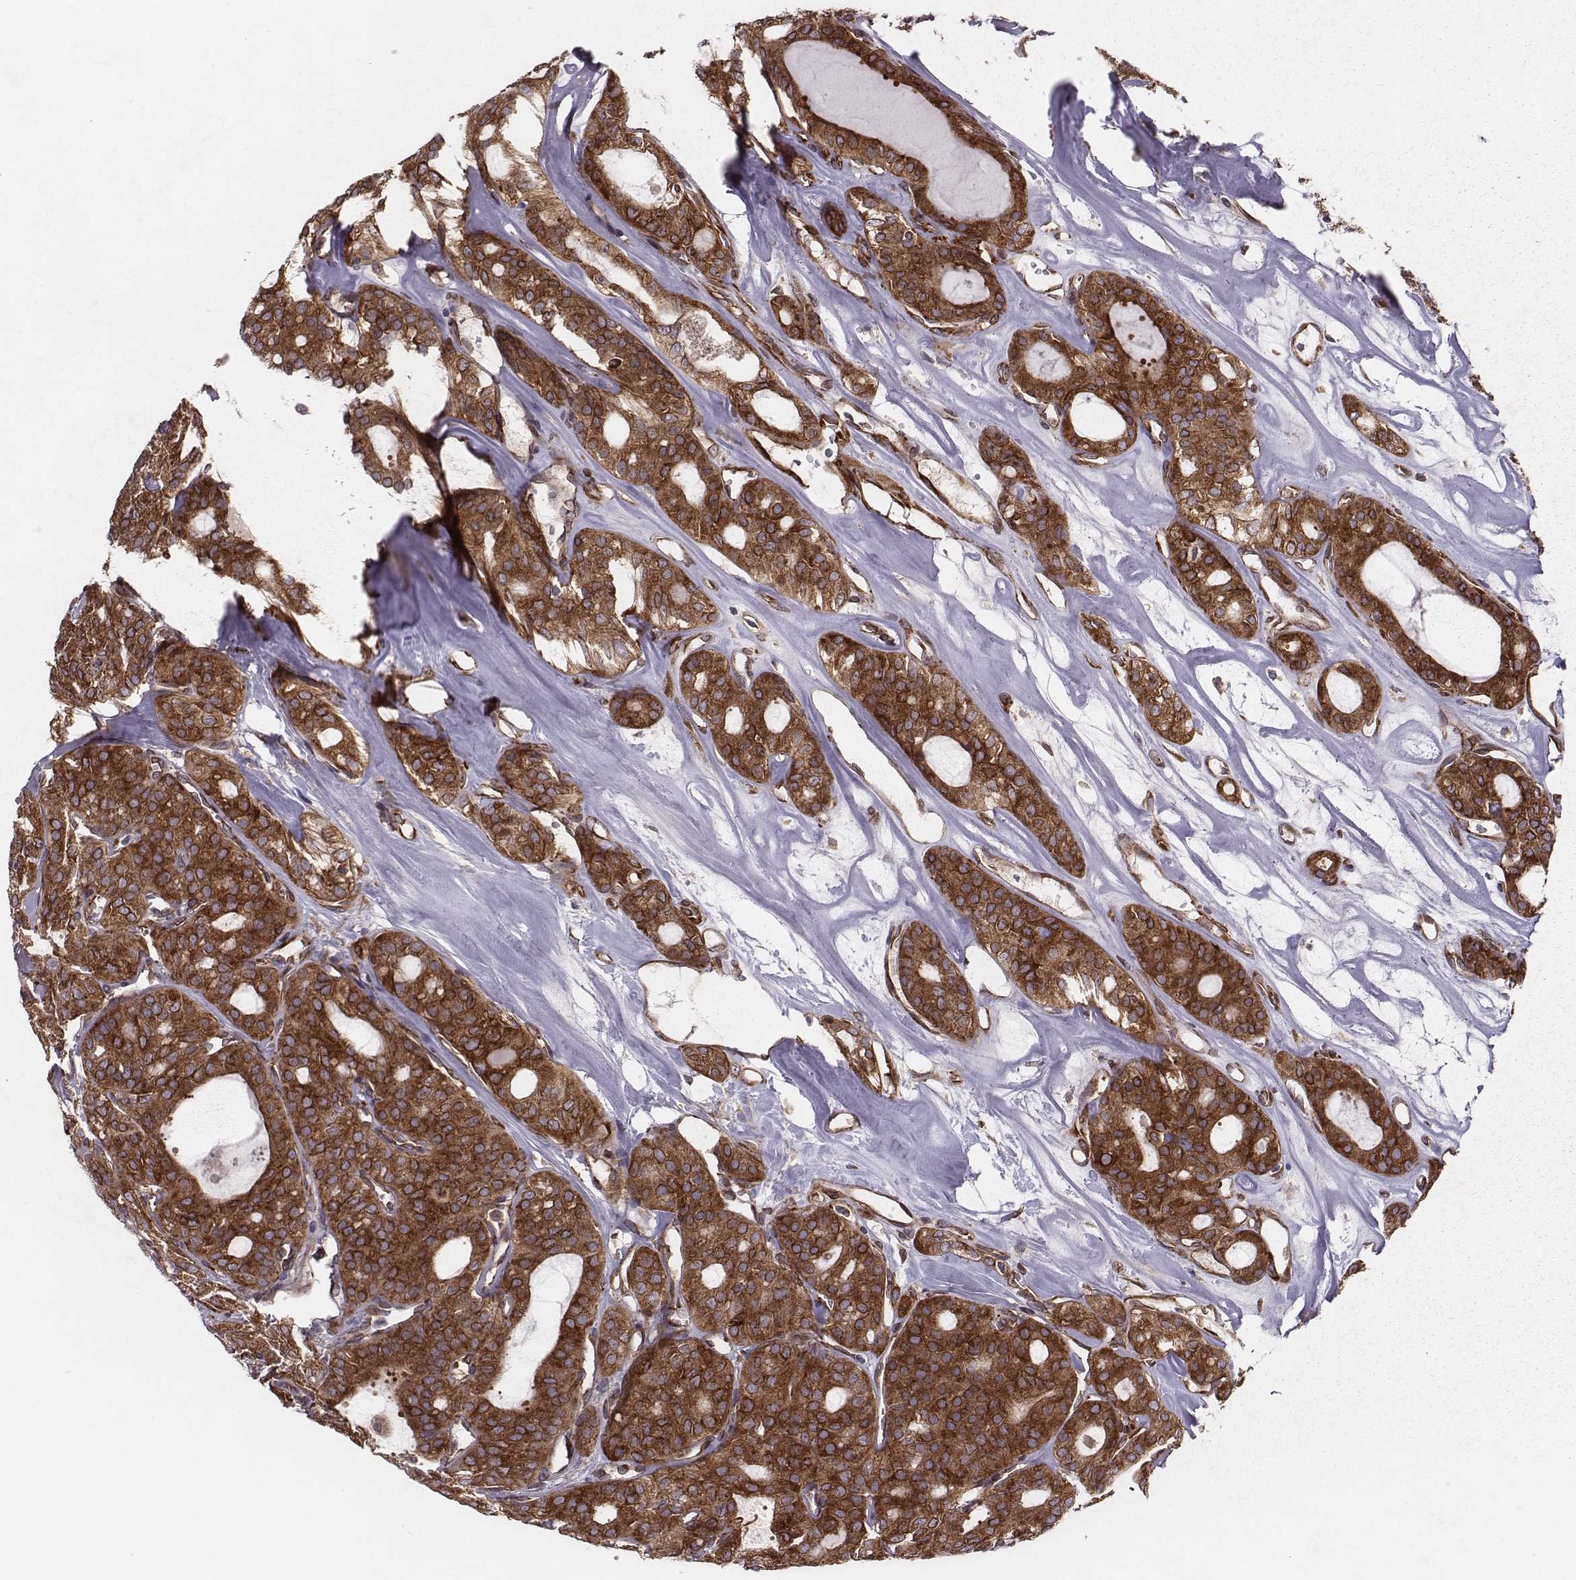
{"staining": {"intensity": "strong", "quantity": ">75%", "location": "cytoplasmic/membranous"}, "tissue": "thyroid cancer", "cell_type": "Tumor cells", "image_type": "cancer", "snomed": [{"axis": "morphology", "description": "Follicular adenoma carcinoma, NOS"}, {"axis": "topography", "description": "Thyroid gland"}], "caption": "Thyroid cancer stained with immunohistochemistry shows strong cytoplasmic/membranous positivity in approximately >75% of tumor cells.", "gene": "TXLNA", "patient": {"sex": "male", "age": 75}}